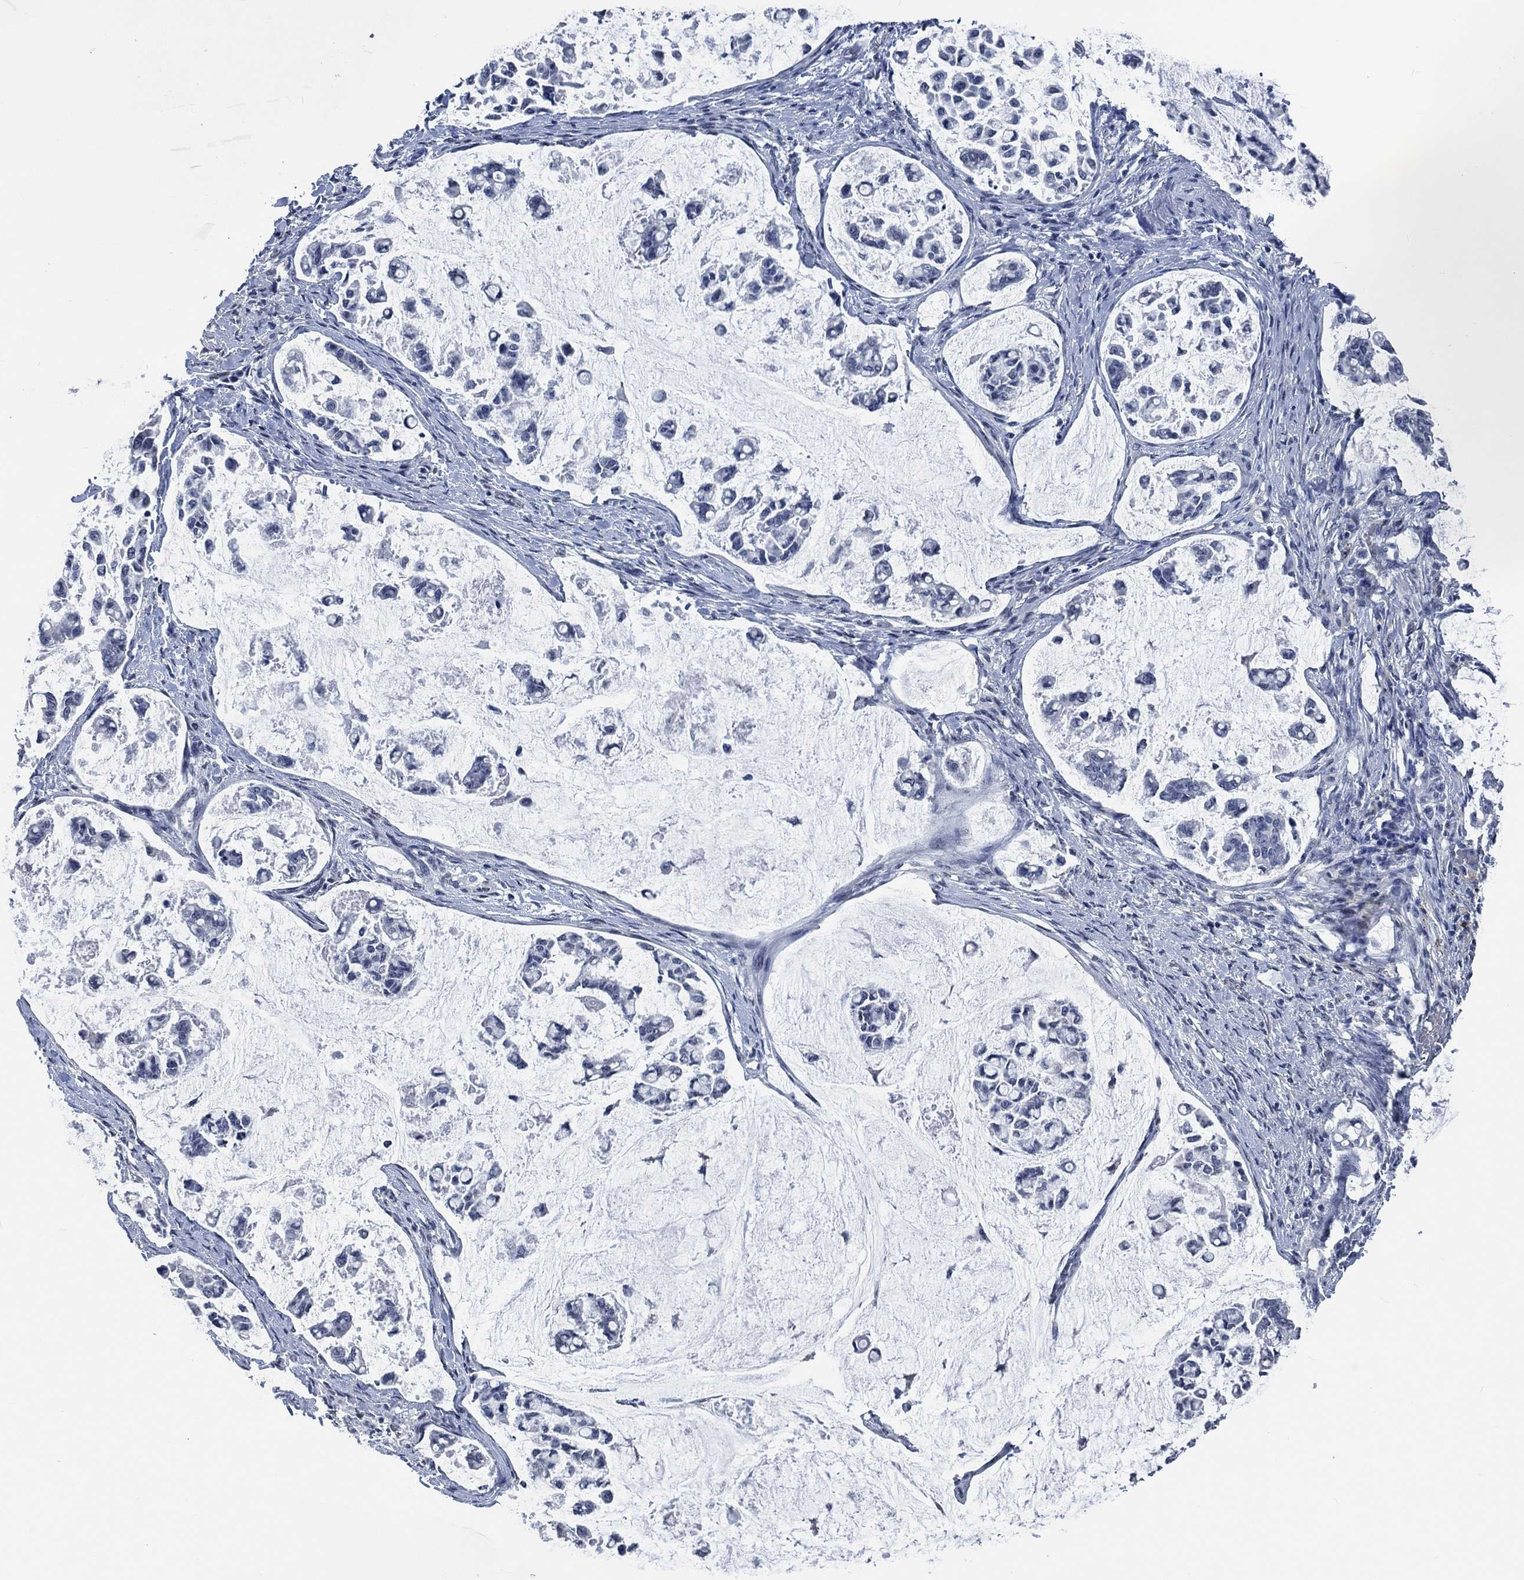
{"staining": {"intensity": "negative", "quantity": "none", "location": "none"}, "tissue": "stomach cancer", "cell_type": "Tumor cells", "image_type": "cancer", "snomed": [{"axis": "morphology", "description": "Adenocarcinoma, NOS"}, {"axis": "topography", "description": "Stomach"}], "caption": "Immunohistochemistry (IHC) of human stomach adenocarcinoma demonstrates no expression in tumor cells.", "gene": "OBSCN", "patient": {"sex": "male", "age": 82}}